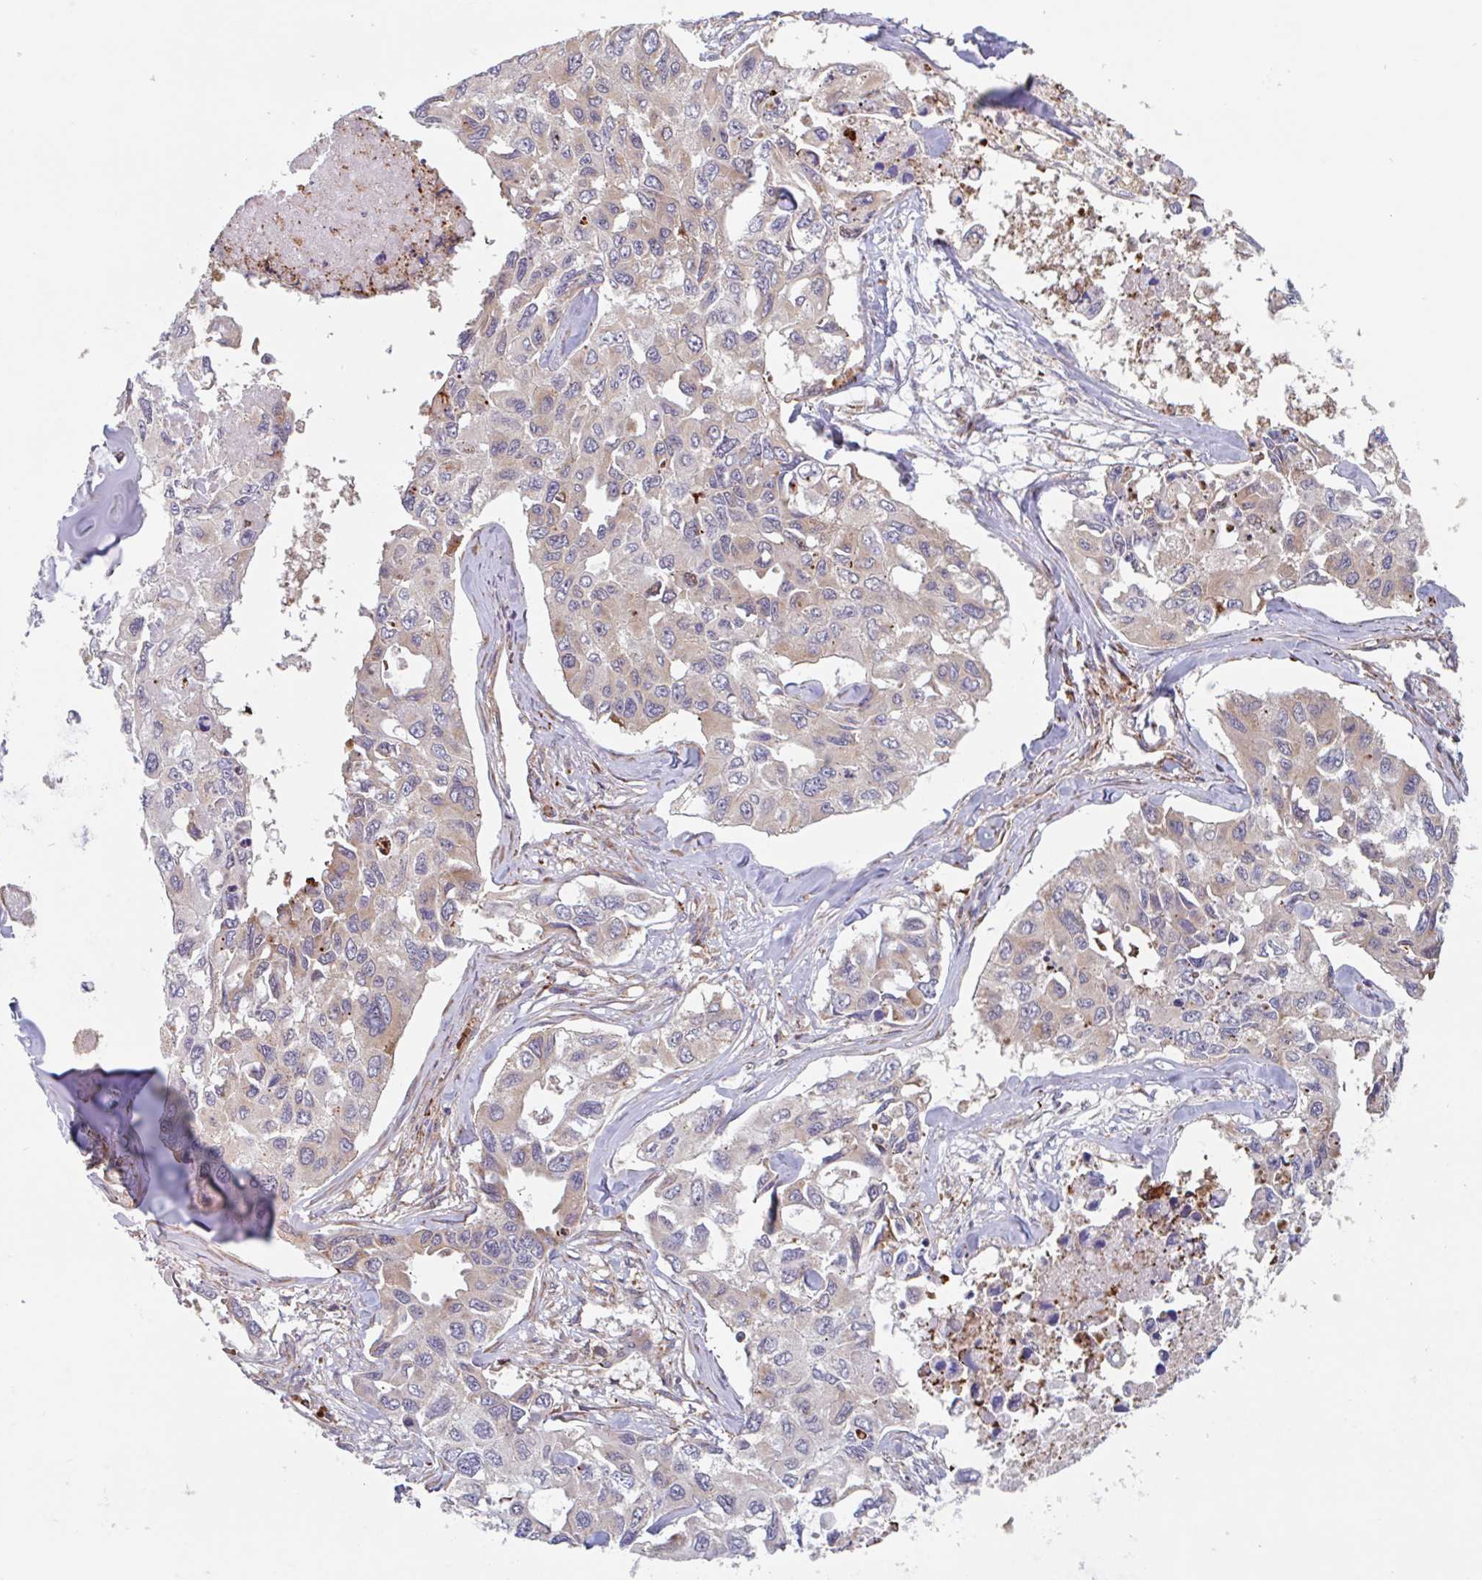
{"staining": {"intensity": "negative", "quantity": "none", "location": "none"}, "tissue": "lung cancer", "cell_type": "Tumor cells", "image_type": "cancer", "snomed": [{"axis": "morphology", "description": "Adenocarcinoma, NOS"}, {"axis": "topography", "description": "Lung"}], "caption": "Immunohistochemistry photomicrograph of human adenocarcinoma (lung) stained for a protein (brown), which shows no staining in tumor cells.", "gene": "NUB1", "patient": {"sex": "male", "age": 64}}